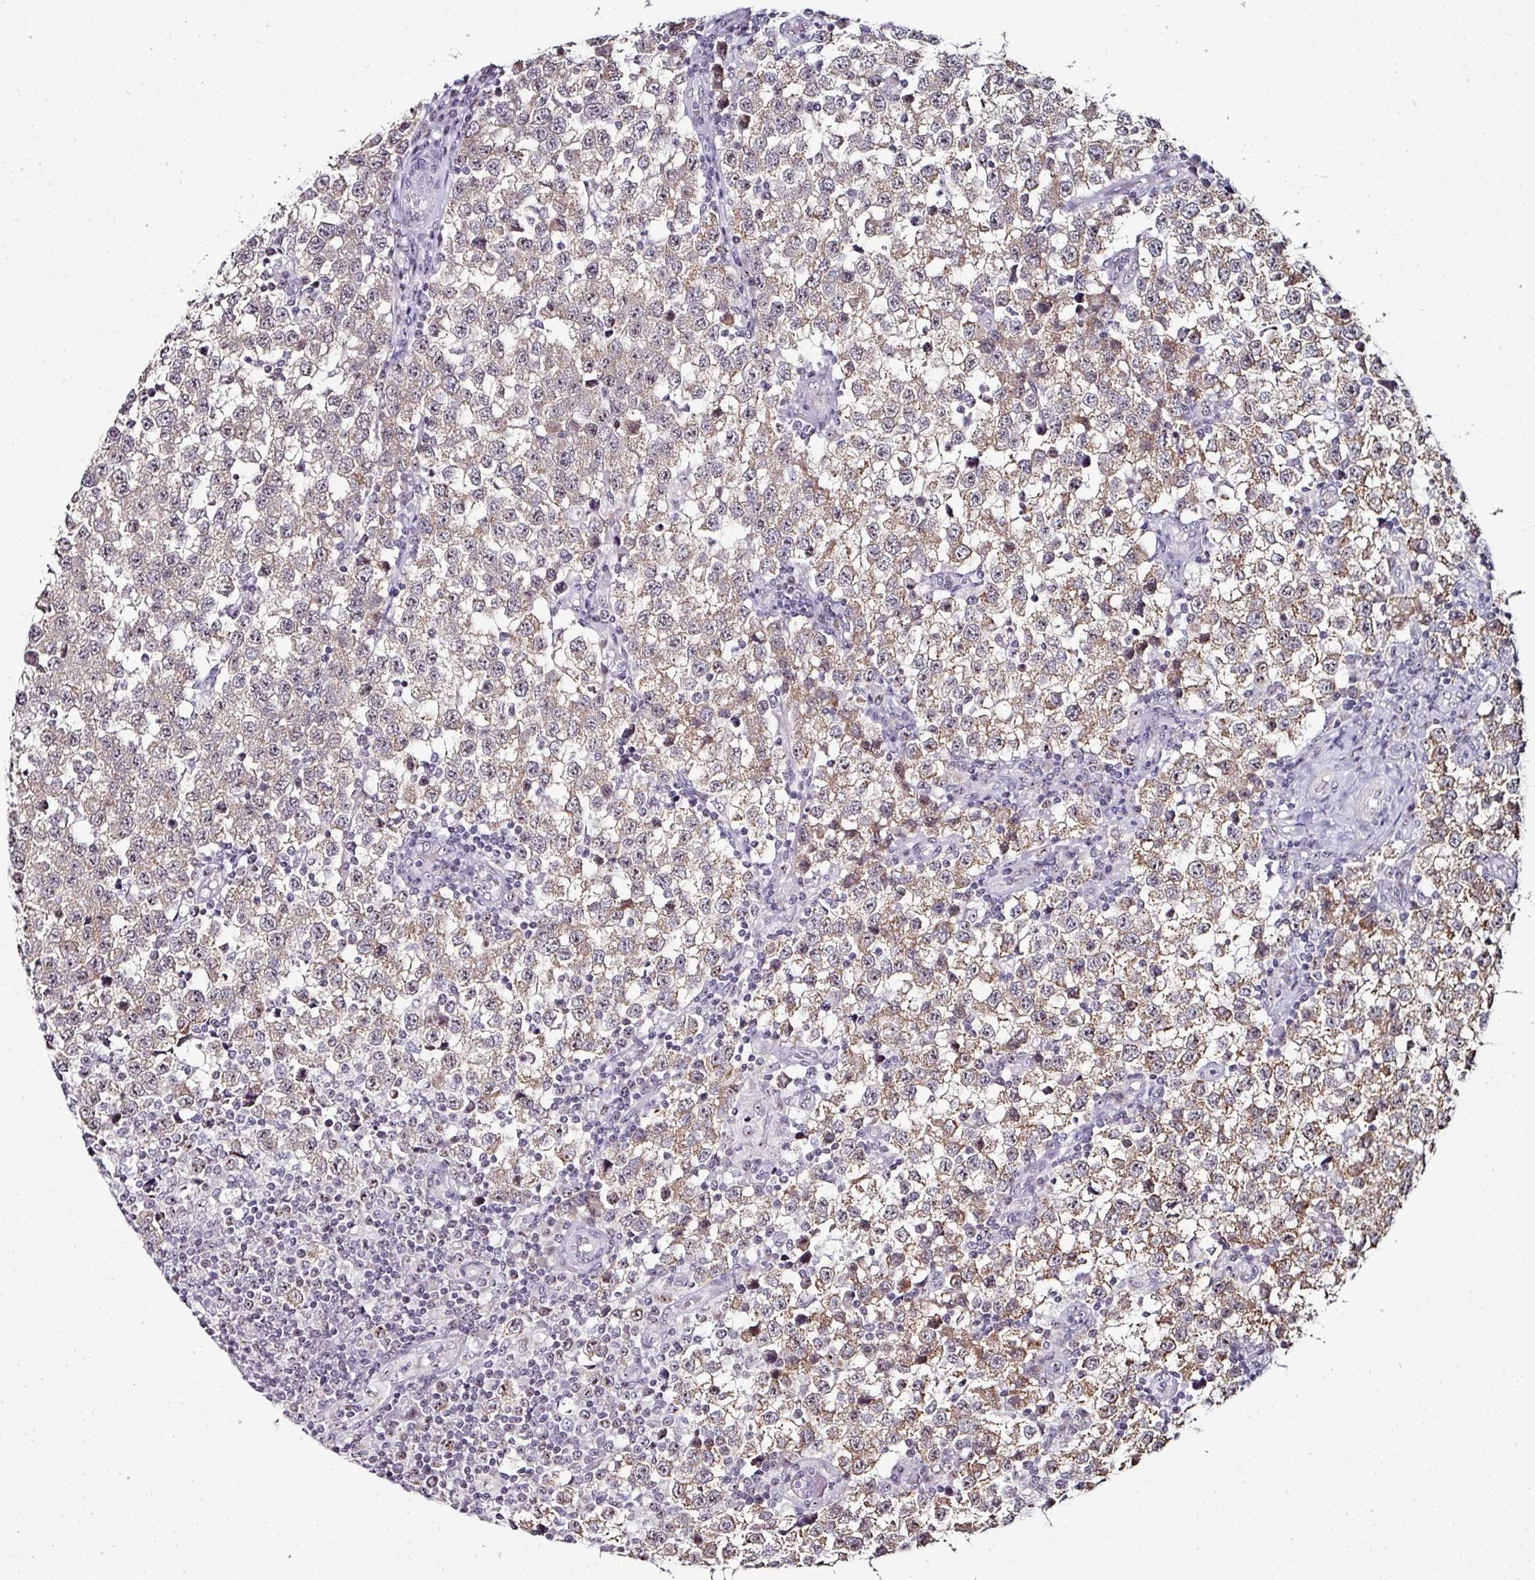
{"staining": {"intensity": "moderate", "quantity": ">75%", "location": "cytoplasmic/membranous,nuclear"}, "tissue": "testis cancer", "cell_type": "Tumor cells", "image_type": "cancer", "snomed": [{"axis": "morphology", "description": "Seminoma, NOS"}, {"axis": "topography", "description": "Testis"}], "caption": "High-magnification brightfield microscopy of testis cancer stained with DAB (3,3'-diaminobenzidine) (brown) and counterstained with hematoxylin (blue). tumor cells exhibit moderate cytoplasmic/membranous and nuclear expression is appreciated in approximately>75% of cells. Nuclei are stained in blue.", "gene": "NACC2", "patient": {"sex": "male", "age": 34}}